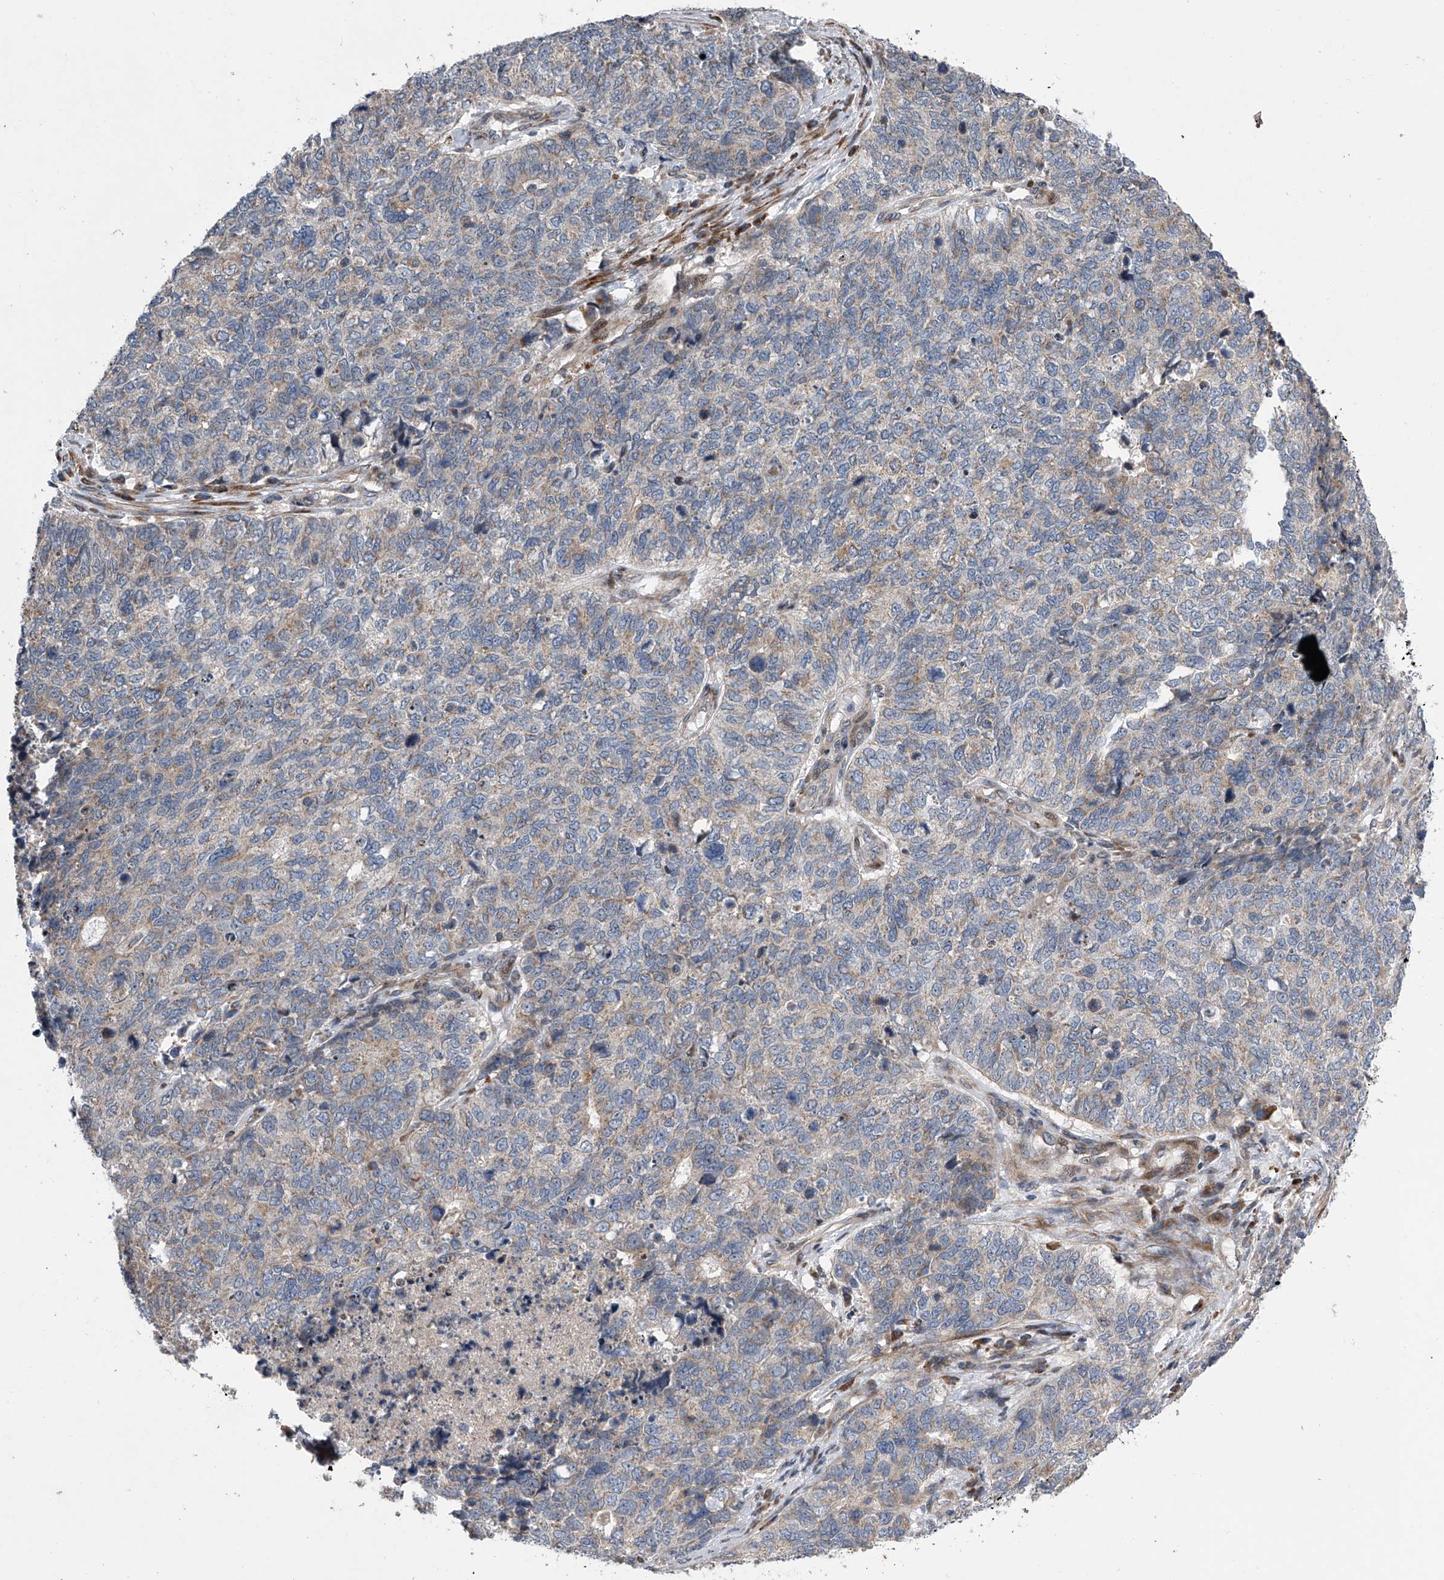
{"staining": {"intensity": "negative", "quantity": "none", "location": "none"}, "tissue": "cervical cancer", "cell_type": "Tumor cells", "image_type": "cancer", "snomed": [{"axis": "morphology", "description": "Squamous cell carcinoma, NOS"}, {"axis": "topography", "description": "Cervix"}], "caption": "This is an IHC histopathology image of human cervical cancer (squamous cell carcinoma). There is no expression in tumor cells.", "gene": "DLGAP2", "patient": {"sex": "female", "age": 63}}